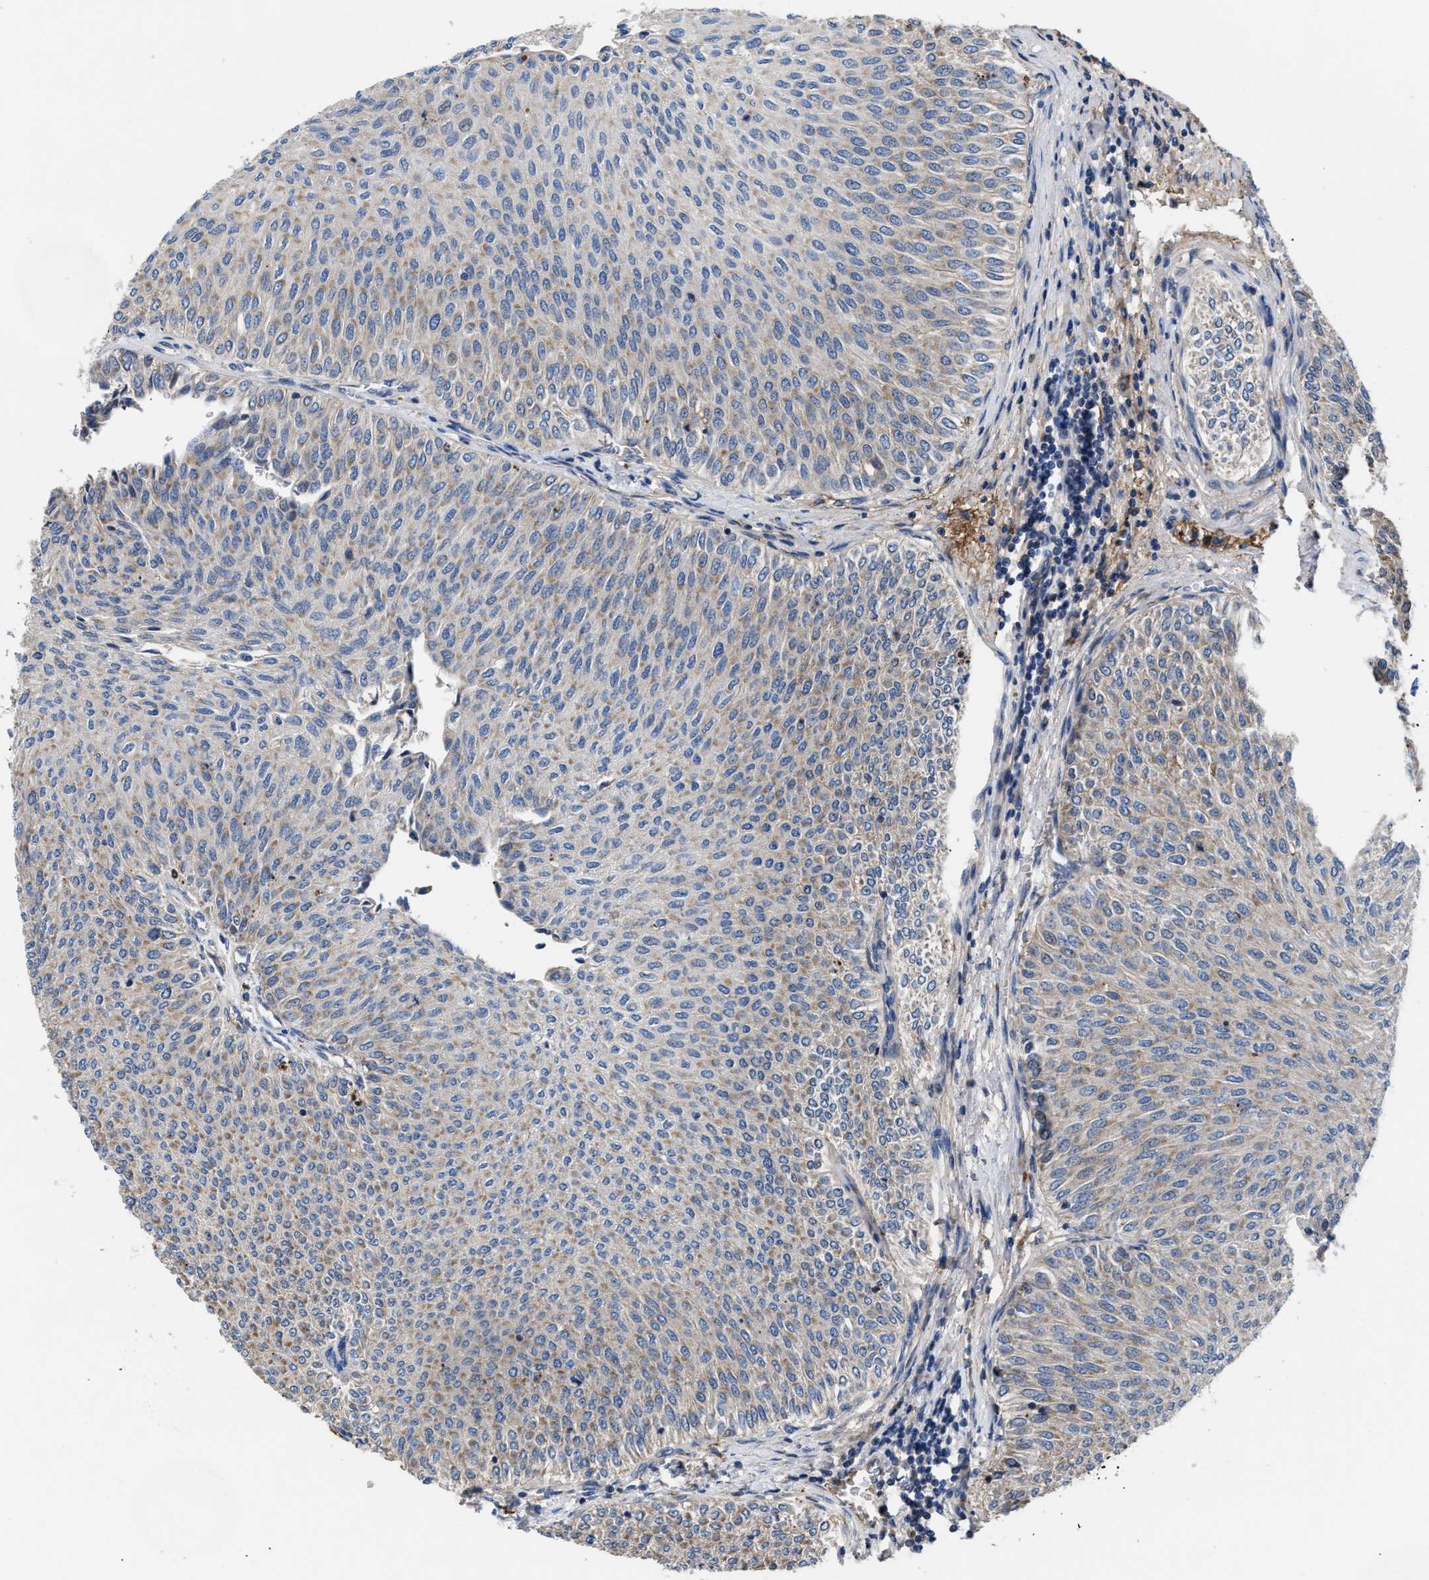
{"staining": {"intensity": "weak", "quantity": "25%-75%", "location": "cytoplasmic/membranous"}, "tissue": "urothelial cancer", "cell_type": "Tumor cells", "image_type": "cancer", "snomed": [{"axis": "morphology", "description": "Urothelial carcinoma, Low grade"}, {"axis": "topography", "description": "Urinary bladder"}], "caption": "A brown stain shows weak cytoplasmic/membranous staining of a protein in urothelial carcinoma (low-grade) tumor cells.", "gene": "CCDC171", "patient": {"sex": "male", "age": 78}}